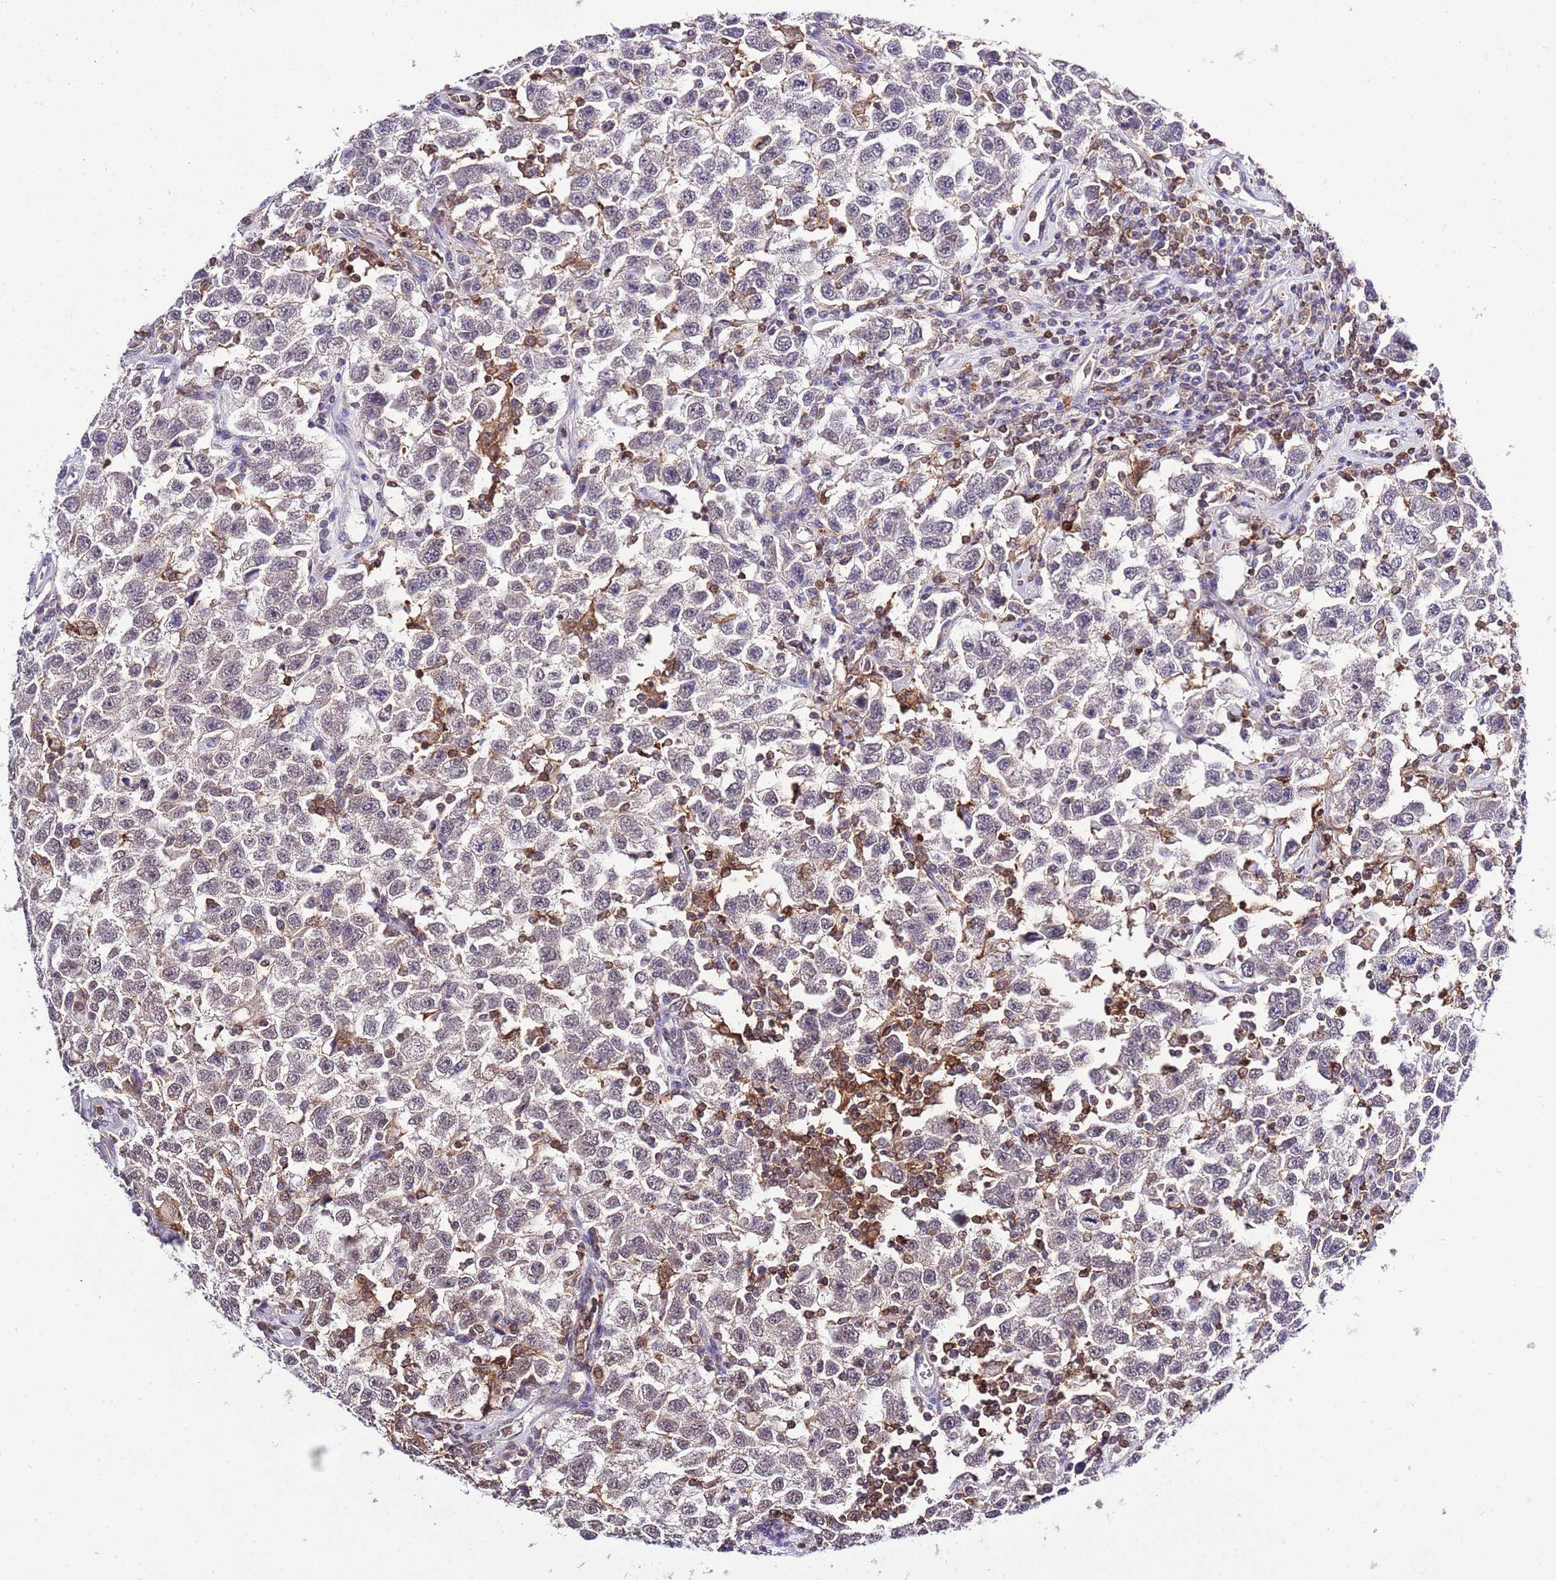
{"staining": {"intensity": "negative", "quantity": "none", "location": "none"}, "tissue": "testis cancer", "cell_type": "Tumor cells", "image_type": "cancer", "snomed": [{"axis": "morphology", "description": "Seminoma, NOS"}, {"axis": "topography", "description": "Testis"}], "caption": "Immunohistochemistry (IHC) of human seminoma (testis) demonstrates no staining in tumor cells.", "gene": "EFHD1", "patient": {"sex": "male", "age": 41}}